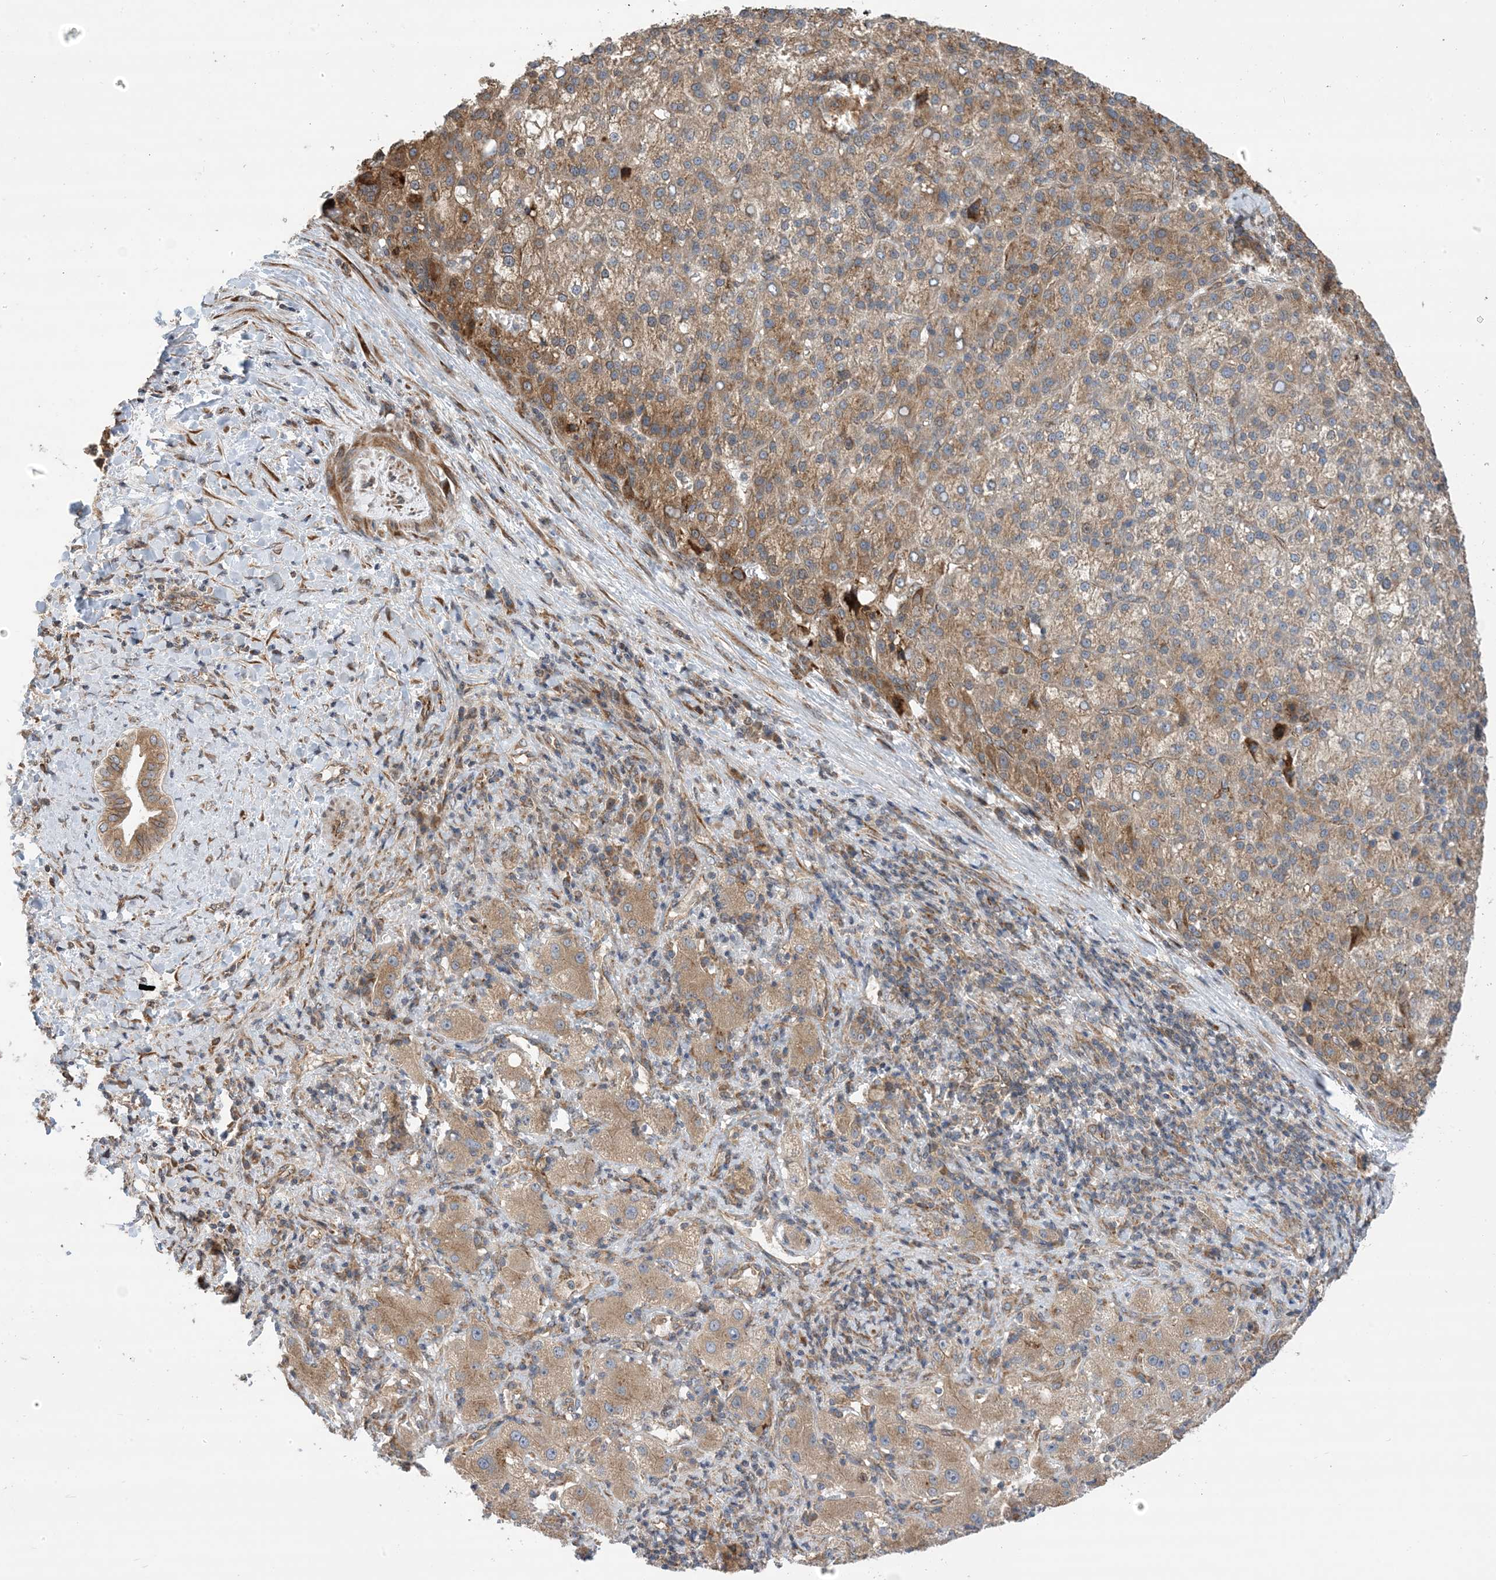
{"staining": {"intensity": "moderate", "quantity": ">75%", "location": "cytoplasmic/membranous"}, "tissue": "liver cancer", "cell_type": "Tumor cells", "image_type": "cancer", "snomed": [{"axis": "morphology", "description": "Carcinoma, Hepatocellular, NOS"}, {"axis": "topography", "description": "Liver"}], "caption": "Immunohistochemistry (IHC) image of human liver cancer (hepatocellular carcinoma) stained for a protein (brown), which exhibits medium levels of moderate cytoplasmic/membranous positivity in about >75% of tumor cells.", "gene": "CLEC16A", "patient": {"sex": "female", "age": 58}}